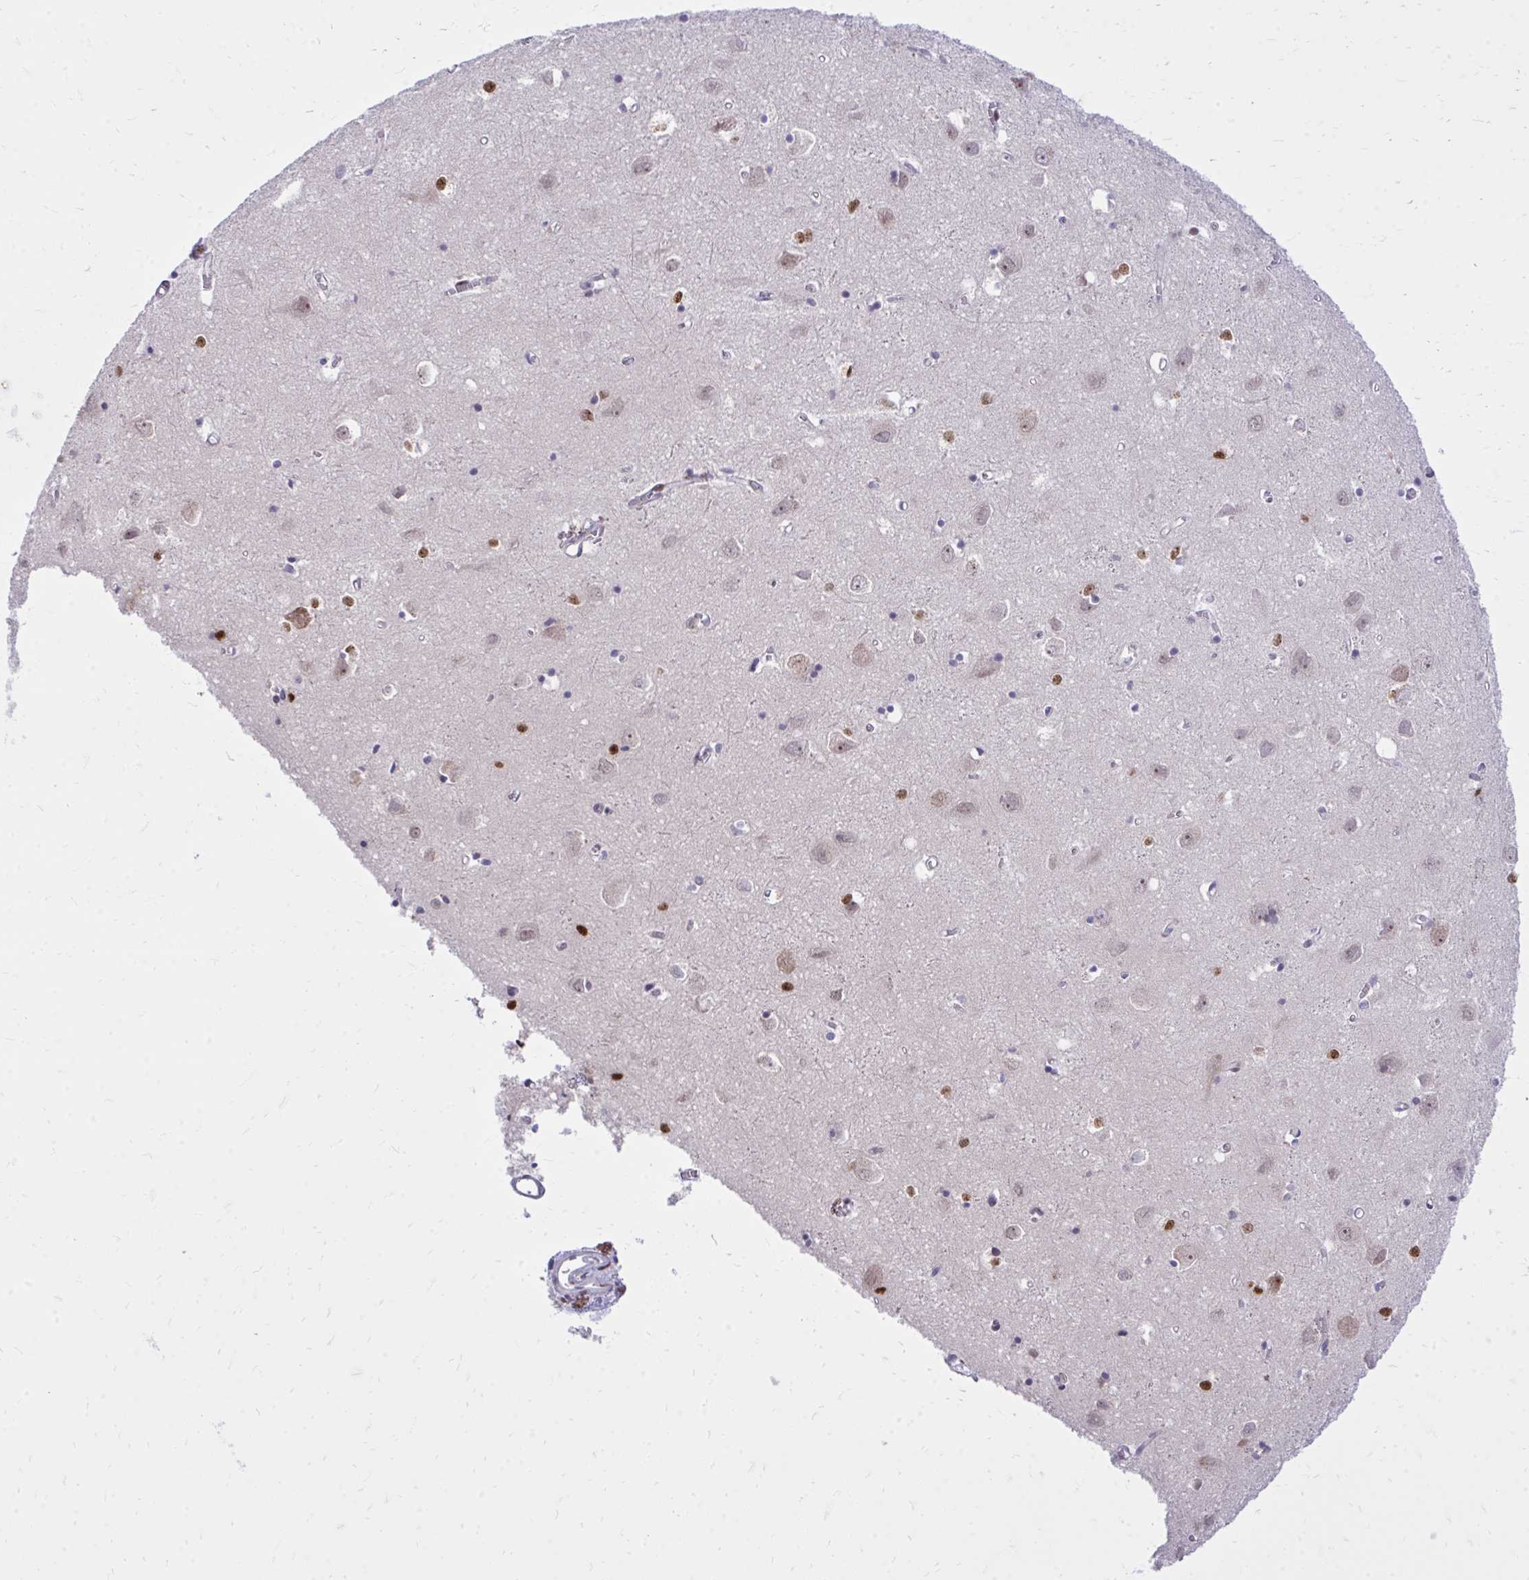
{"staining": {"intensity": "negative", "quantity": "none", "location": "none"}, "tissue": "cerebral cortex", "cell_type": "Endothelial cells", "image_type": "normal", "snomed": [{"axis": "morphology", "description": "Normal tissue, NOS"}, {"axis": "topography", "description": "Cerebral cortex"}], "caption": "Protein analysis of unremarkable cerebral cortex demonstrates no significant positivity in endothelial cells. The staining was performed using DAB to visualize the protein expression in brown, while the nuclei were stained in blue with hematoxylin (Magnification: 20x).", "gene": "C14orf39", "patient": {"sex": "male", "age": 70}}